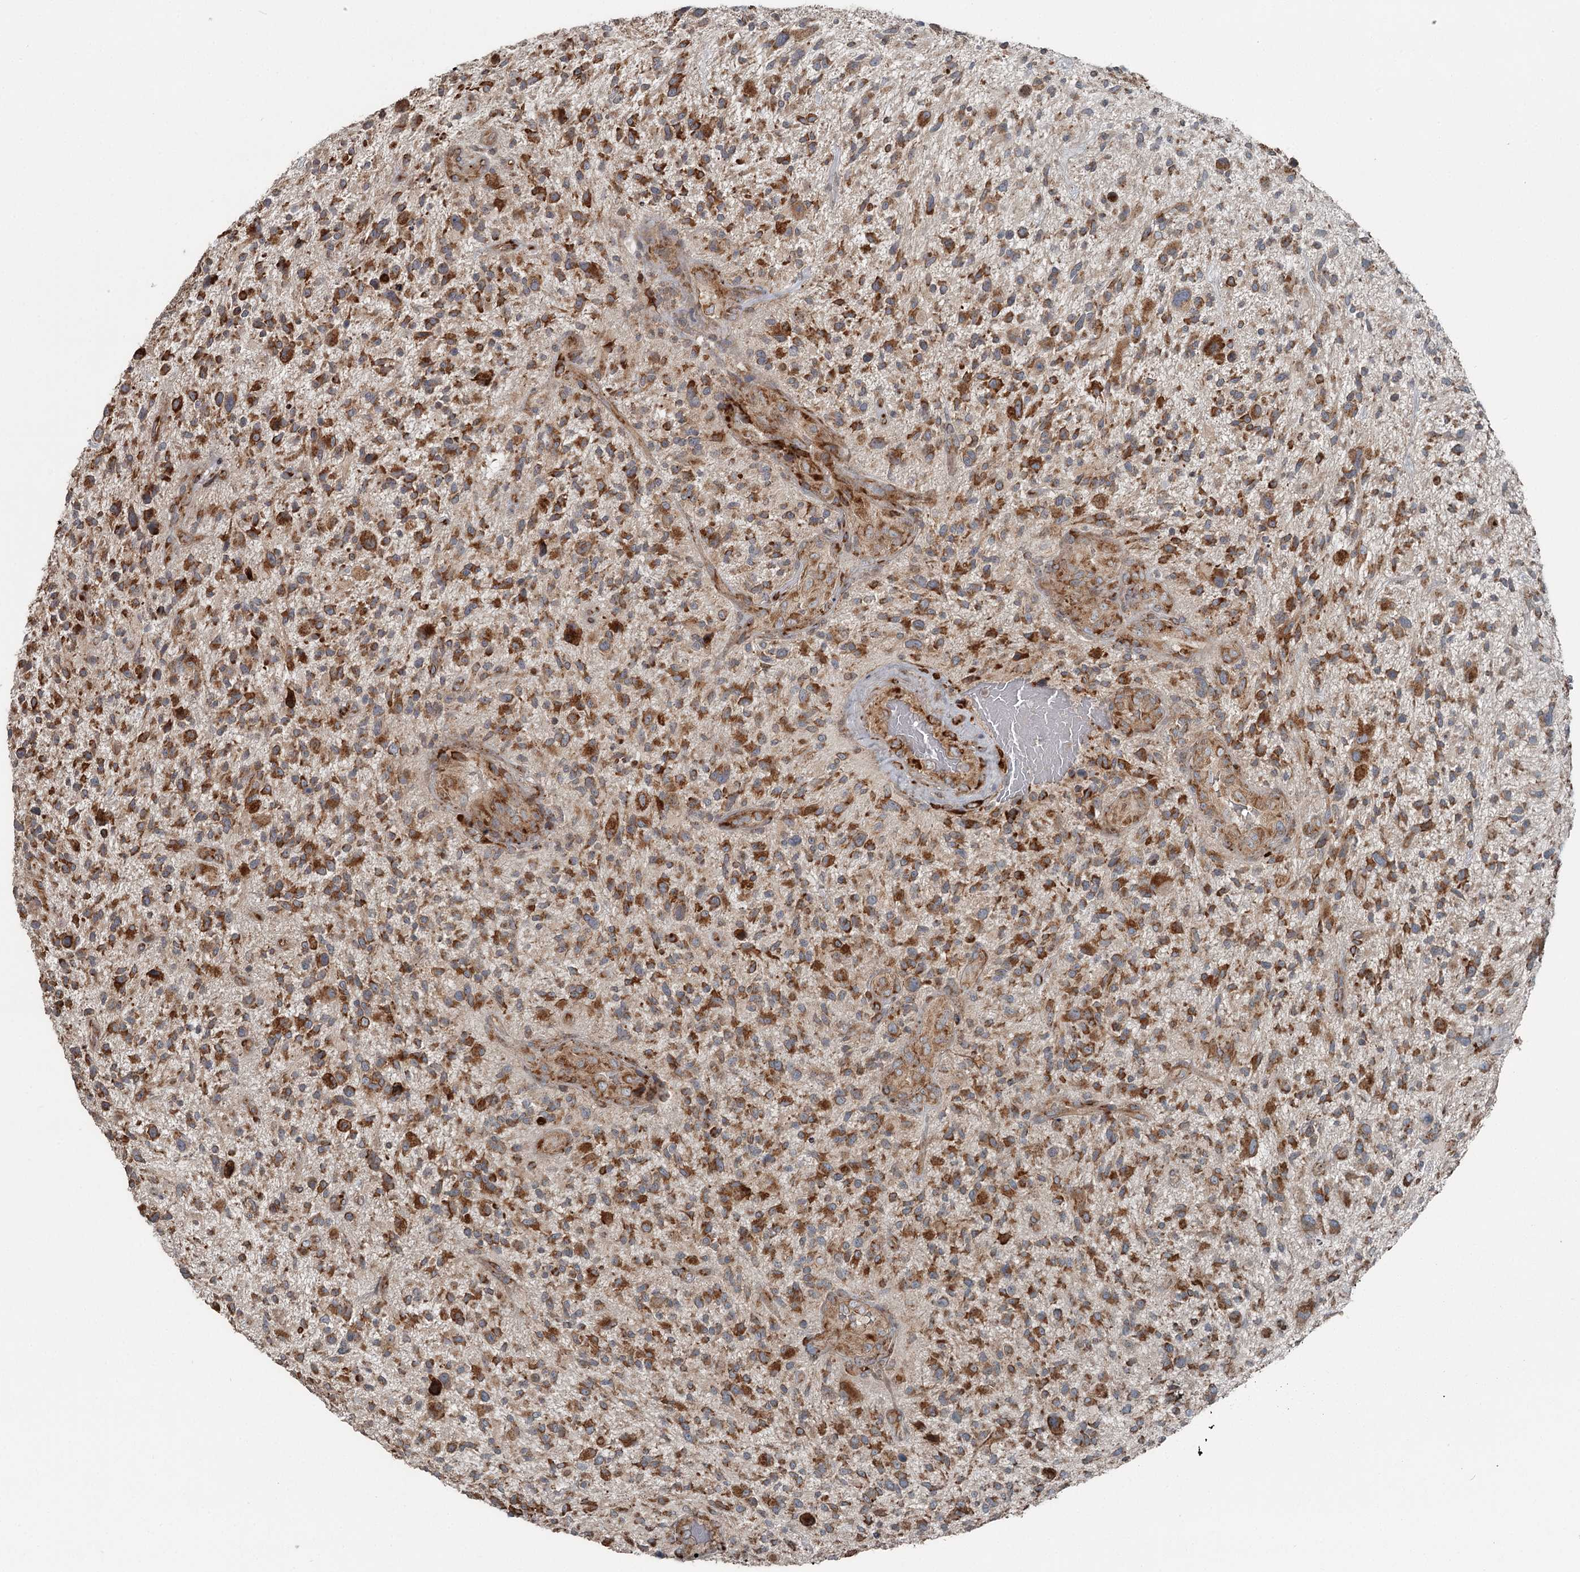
{"staining": {"intensity": "strong", "quantity": ">75%", "location": "cytoplasmic/membranous"}, "tissue": "glioma", "cell_type": "Tumor cells", "image_type": "cancer", "snomed": [{"axis": "morphology", "description": "Glioma, malignant, High grade"}, {"axis": "topography", "description": "Brain"}], "caption": "Glioma tissue reveals strong cytoplasmic/membranous staining in approximately >75% of tumor cells, visualized by immunohistochemistry.", "gene": "RASSF8", "patient": {"sex": "male", "age": 47}}